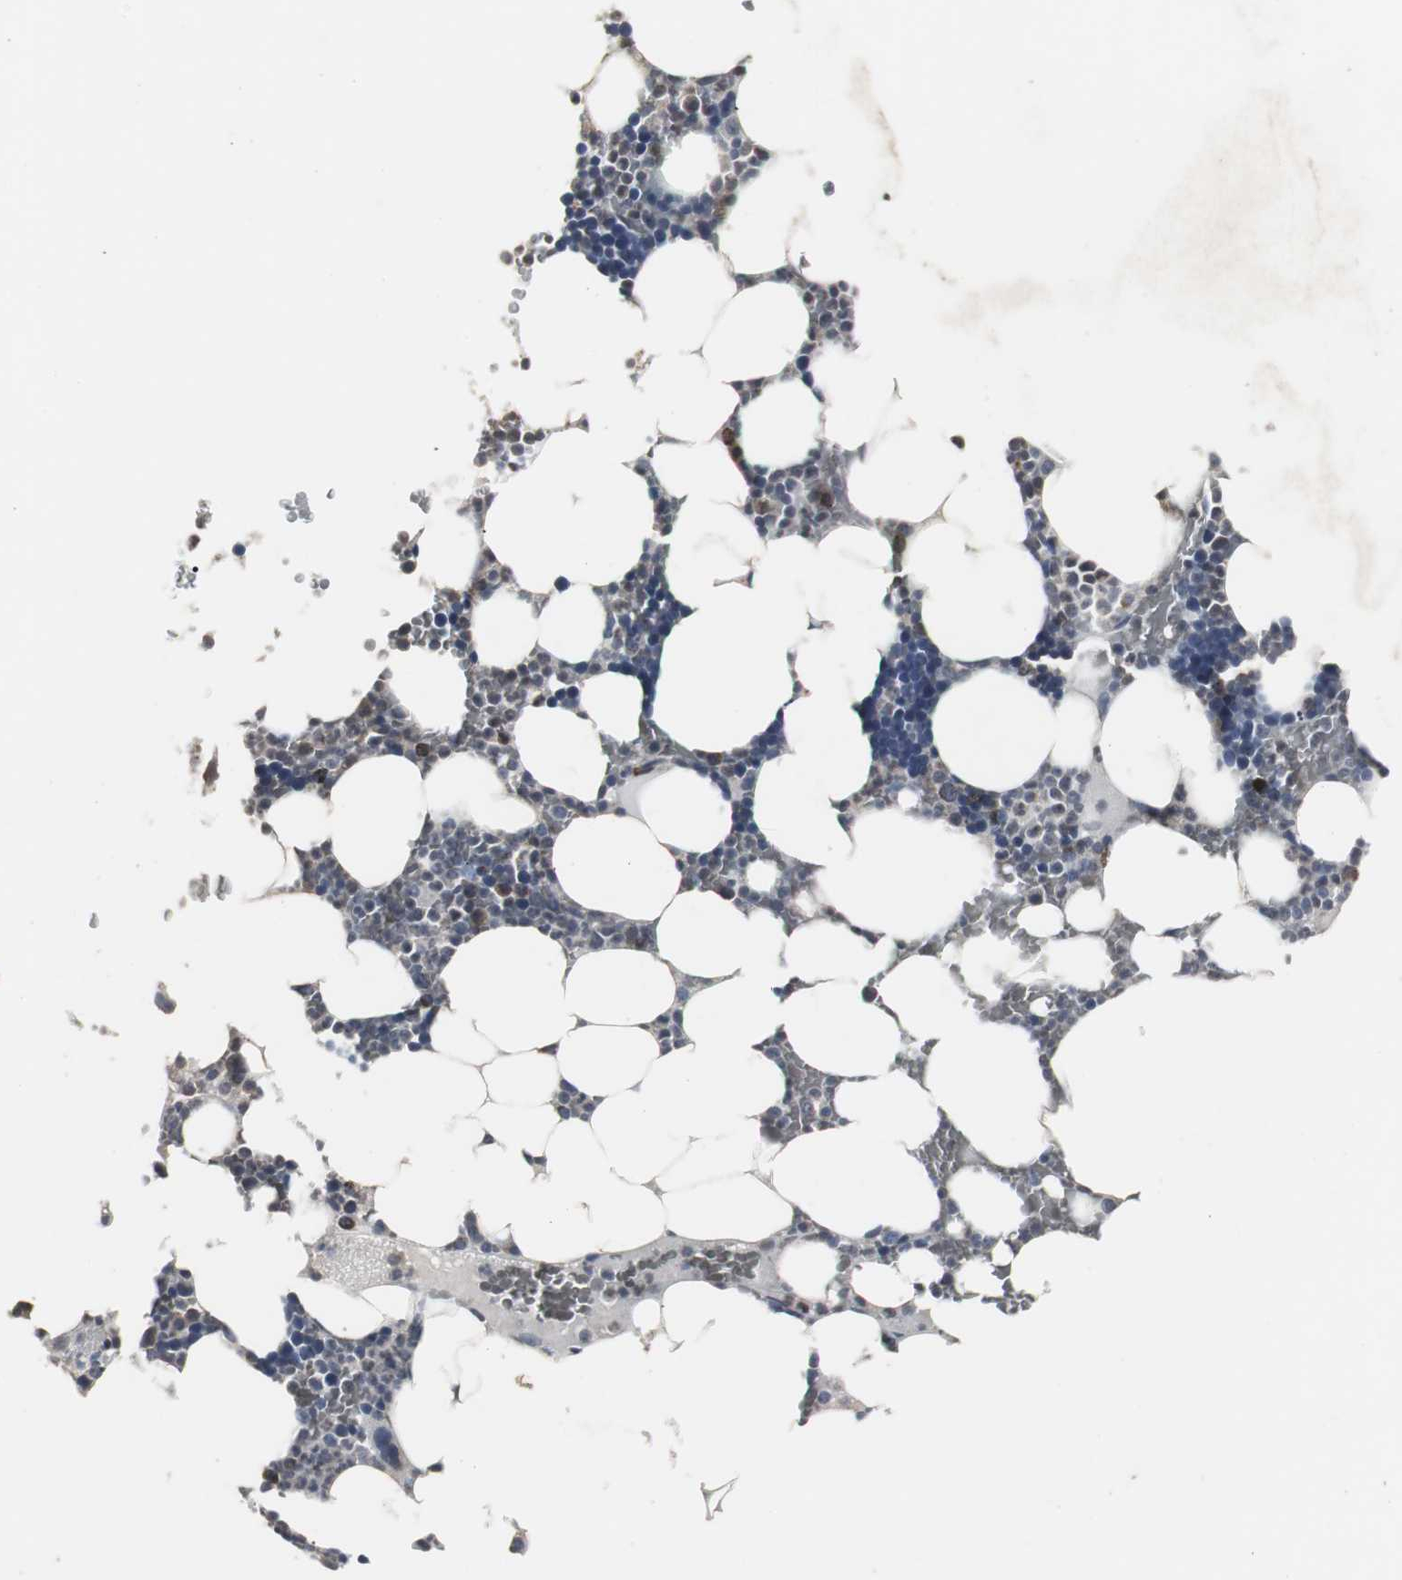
{"staining": {"intensity": "moderate", "quantity": "<25%", "location": "cytoplasmic/membranous"}, "tissue": "bone marrow", "cell_type": "Hematopoietic cells", "image_type": "normal", "snomed": [{"axis": "morphology", "description": "Normal tissue, NOS"}, {"axis": "topography", "description": "Bone marrow"}], "caption": "DAB immunohistochemical staining of normal human bone marrow demonstrates moderate cytoplasmic/membranous protein staining in approximately <25% of hematopoietic cells. (IHC, brightfield microscopy, high magnification).", "gene": "ACAA1", "patient": {"sex": "female", "age": 66}}